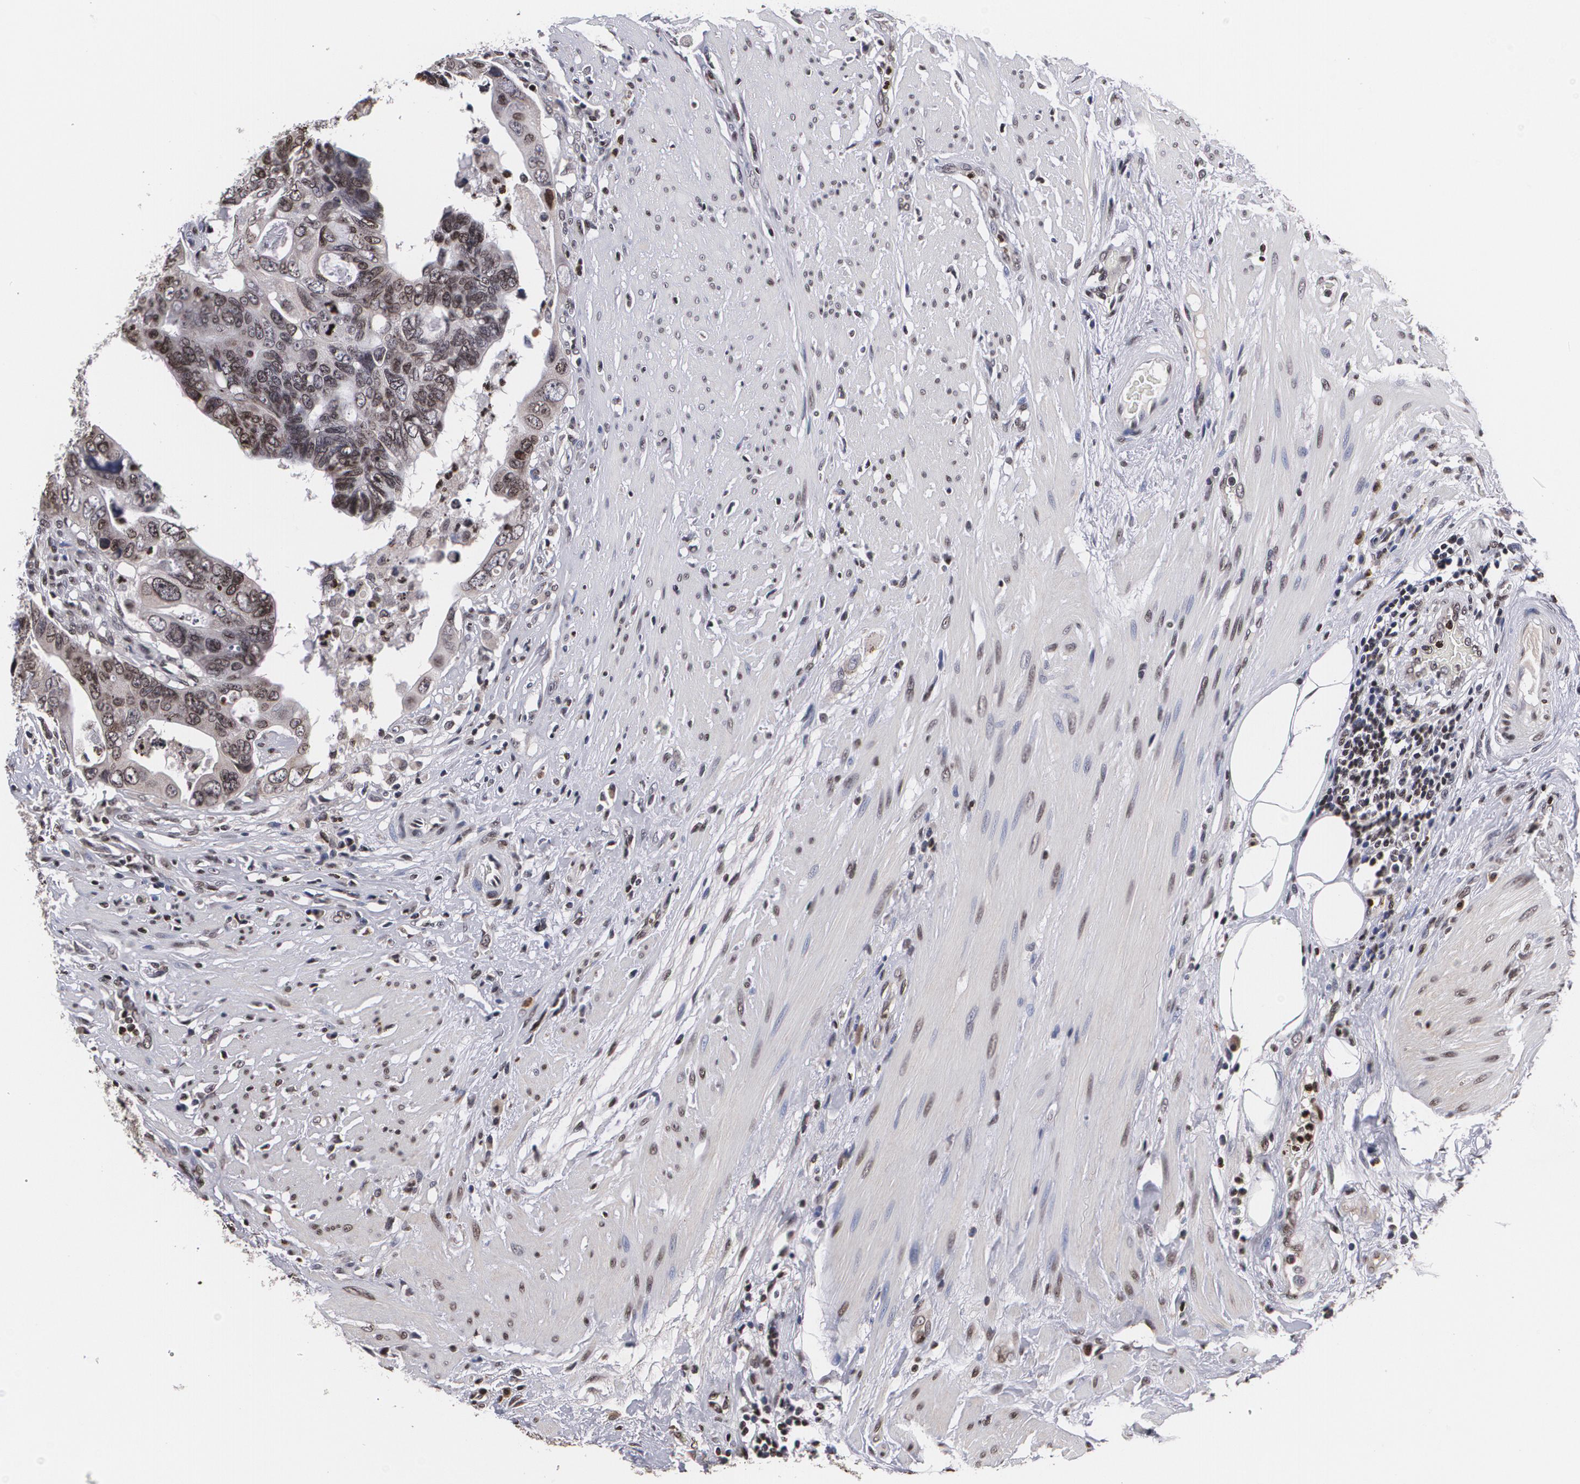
{"staining": {"intensity": "moderate", "quantity": "25%-75%", "location": "cytoplasmic/membranous,nuclear"}, "tissue": "colorectal cancer", "cell_type": "Tumor cells", "image_type": "cancer", "snomed": [{"axis": "morphology", "description": "Adenocarcinoma, NOS"}, {"axis": "topography", "description": "Rectum"}], "caption": "Colorectal adenocarcinoma stained with a brown dye demonstrates moderate cytoplasmic/membranous and nuclear positive expression in about 25%-75% of tumor cells.", "gene": "MVP", "patient": {"sex": "male", "age": 53}}